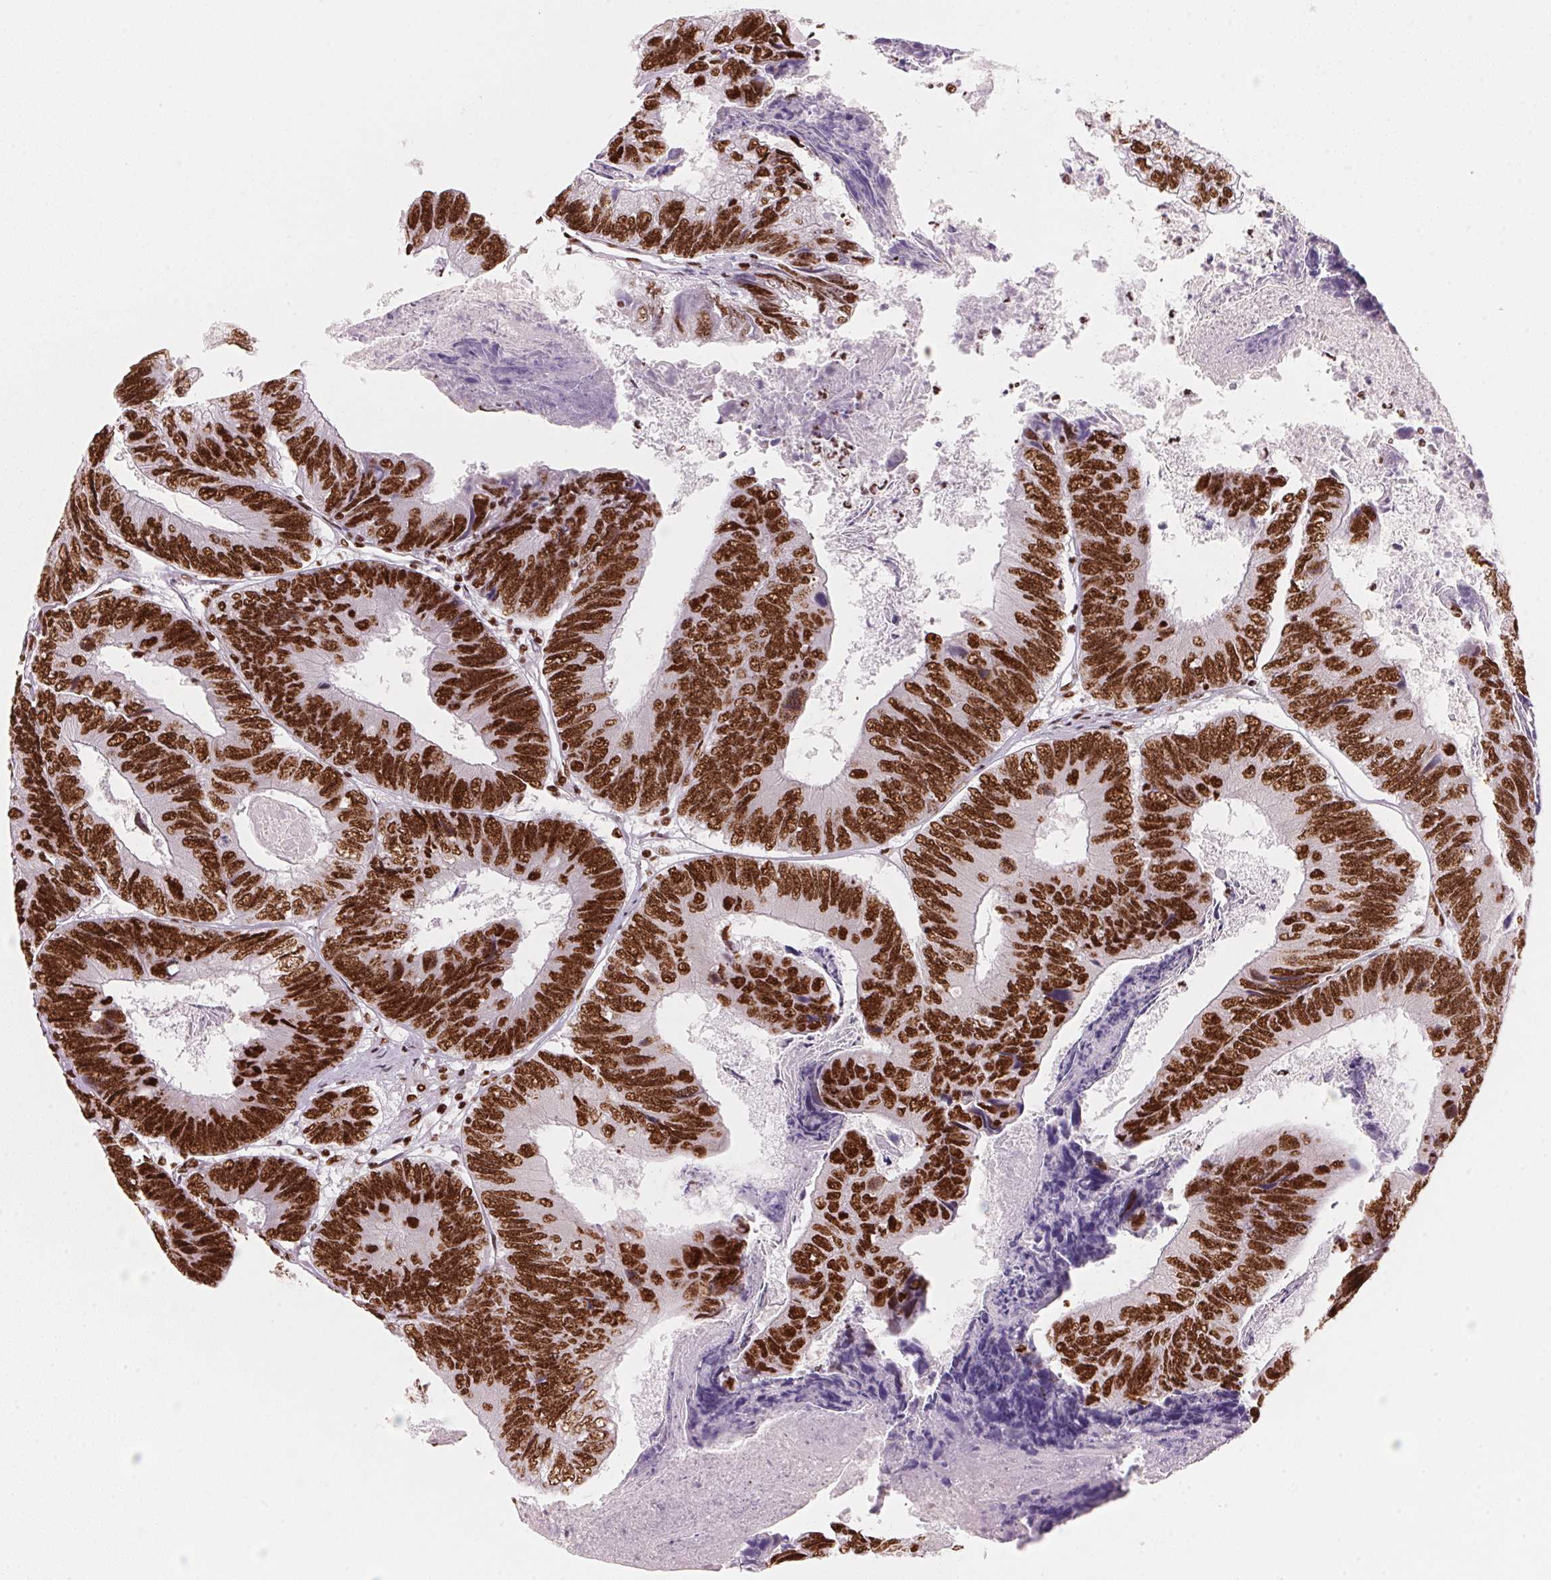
{"staining": {"intensity": "strong", "quantity": ">75%", "location": "nuclear"}, "tissue": "colorectal cancer", "cell_type": "Tumor cells", "image_type": "cancer", "snomed": [{"axis": "morphology", "description": "Adenocarcinoma, NOS"}, {"axis": "topography", "description": "Colon"}], "caption": "Protein expression analysis of human colorectal adenocarcinoma reveals strong nuclear staining in approximately >75% of tumor cells.", "gene": "NXF1", "patient": {"sex": "female", "age": 67}}